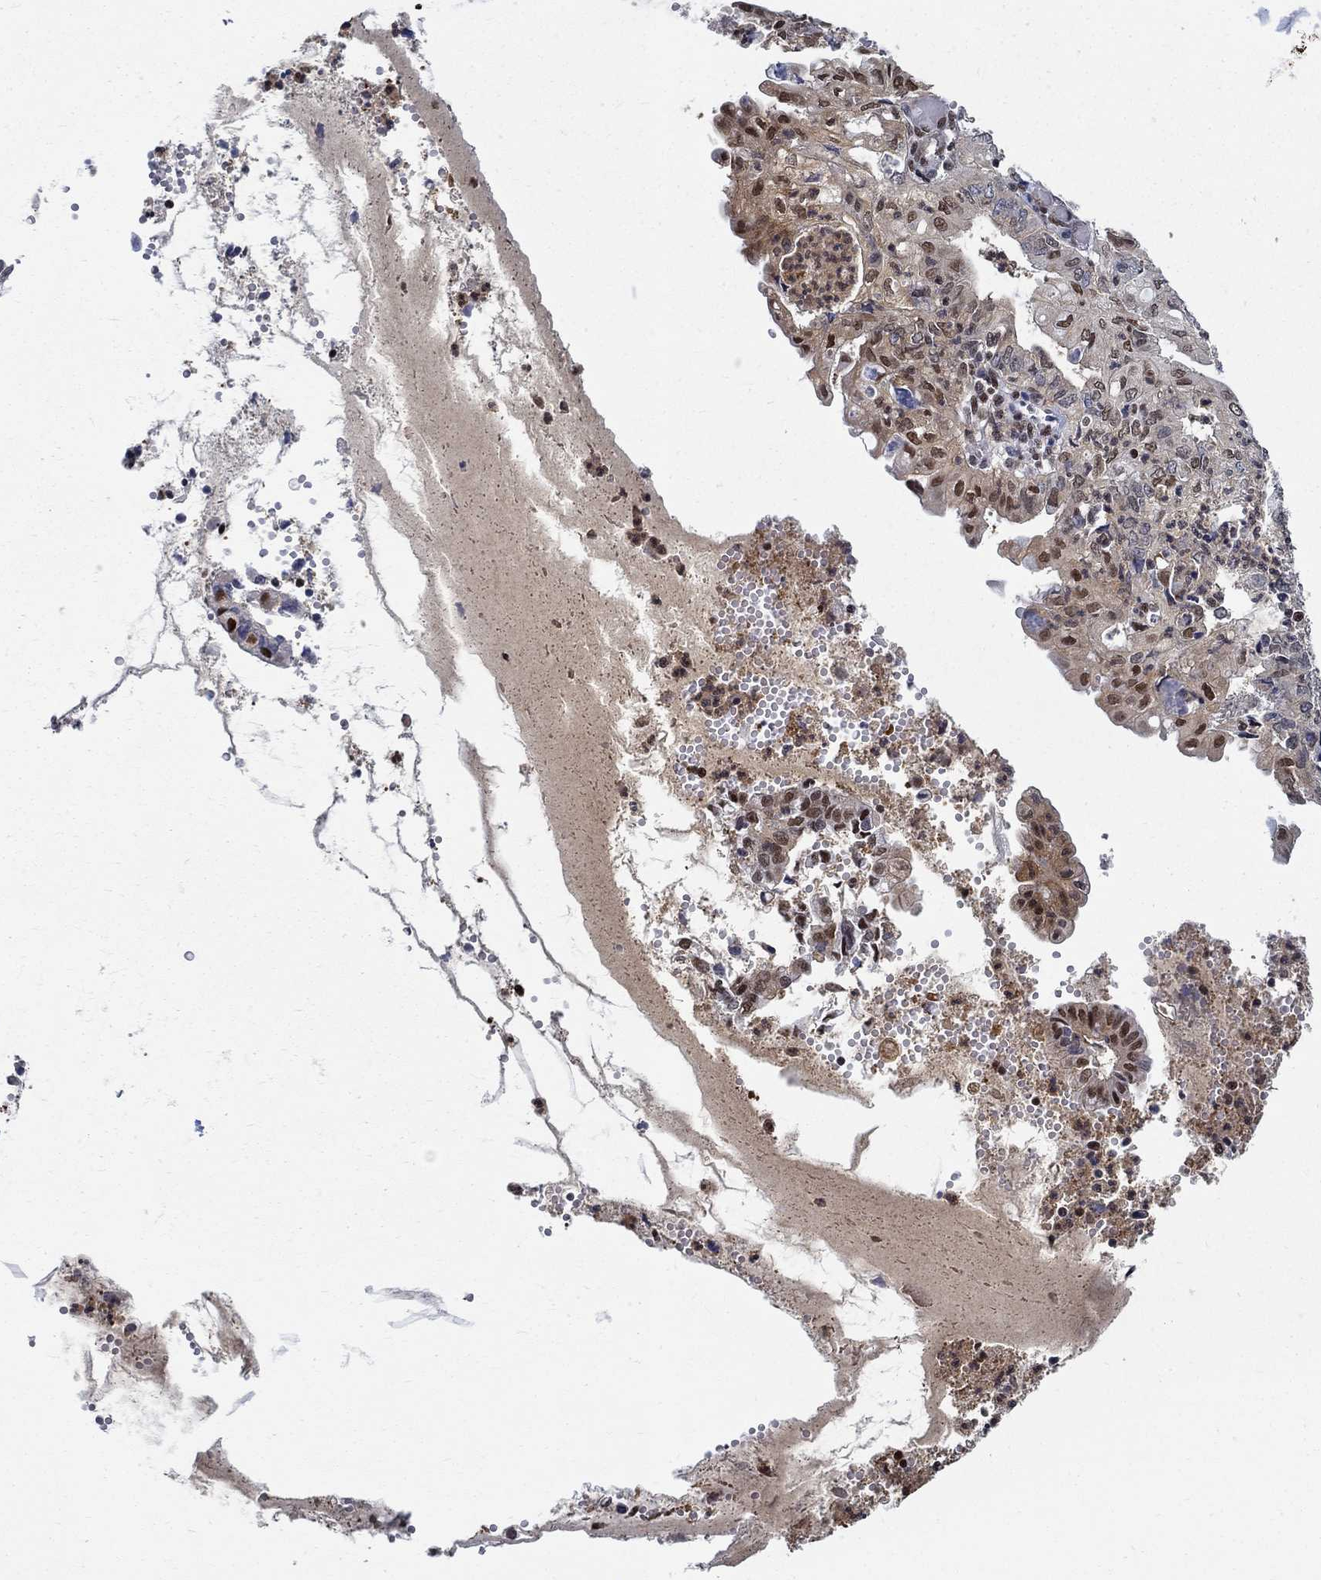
{"staining": {"intensity": "moderate", "quantity": "25%-75%", "location": "cytoplasmic/membranous,nuclear"}, "tissue": "endometrial cancer", "cell_type": "Tumor cells", "image_type": "cancer", "snomed": [{"axis": "morphology", "description": "Adenocarcinoma, NOS"}, {"axis": "topography", "description": "Endometrium"}], "caption": "High-magnification brightfield microscopy of endometrial cancer (adenocarcinoma) stained with DAB (brown) and counterstained with hematoxylin (blue). tumor cells exhibit moderate cytoplasmic/membranous and nuclear staining is seen in about25%-75% of cells. (DAB (3,3'-diaminobenzidine) IHC with brightfield microscopy, high magnification).", "gene": "ZNF594", "patient": {"sex": "female", "age": 68}}